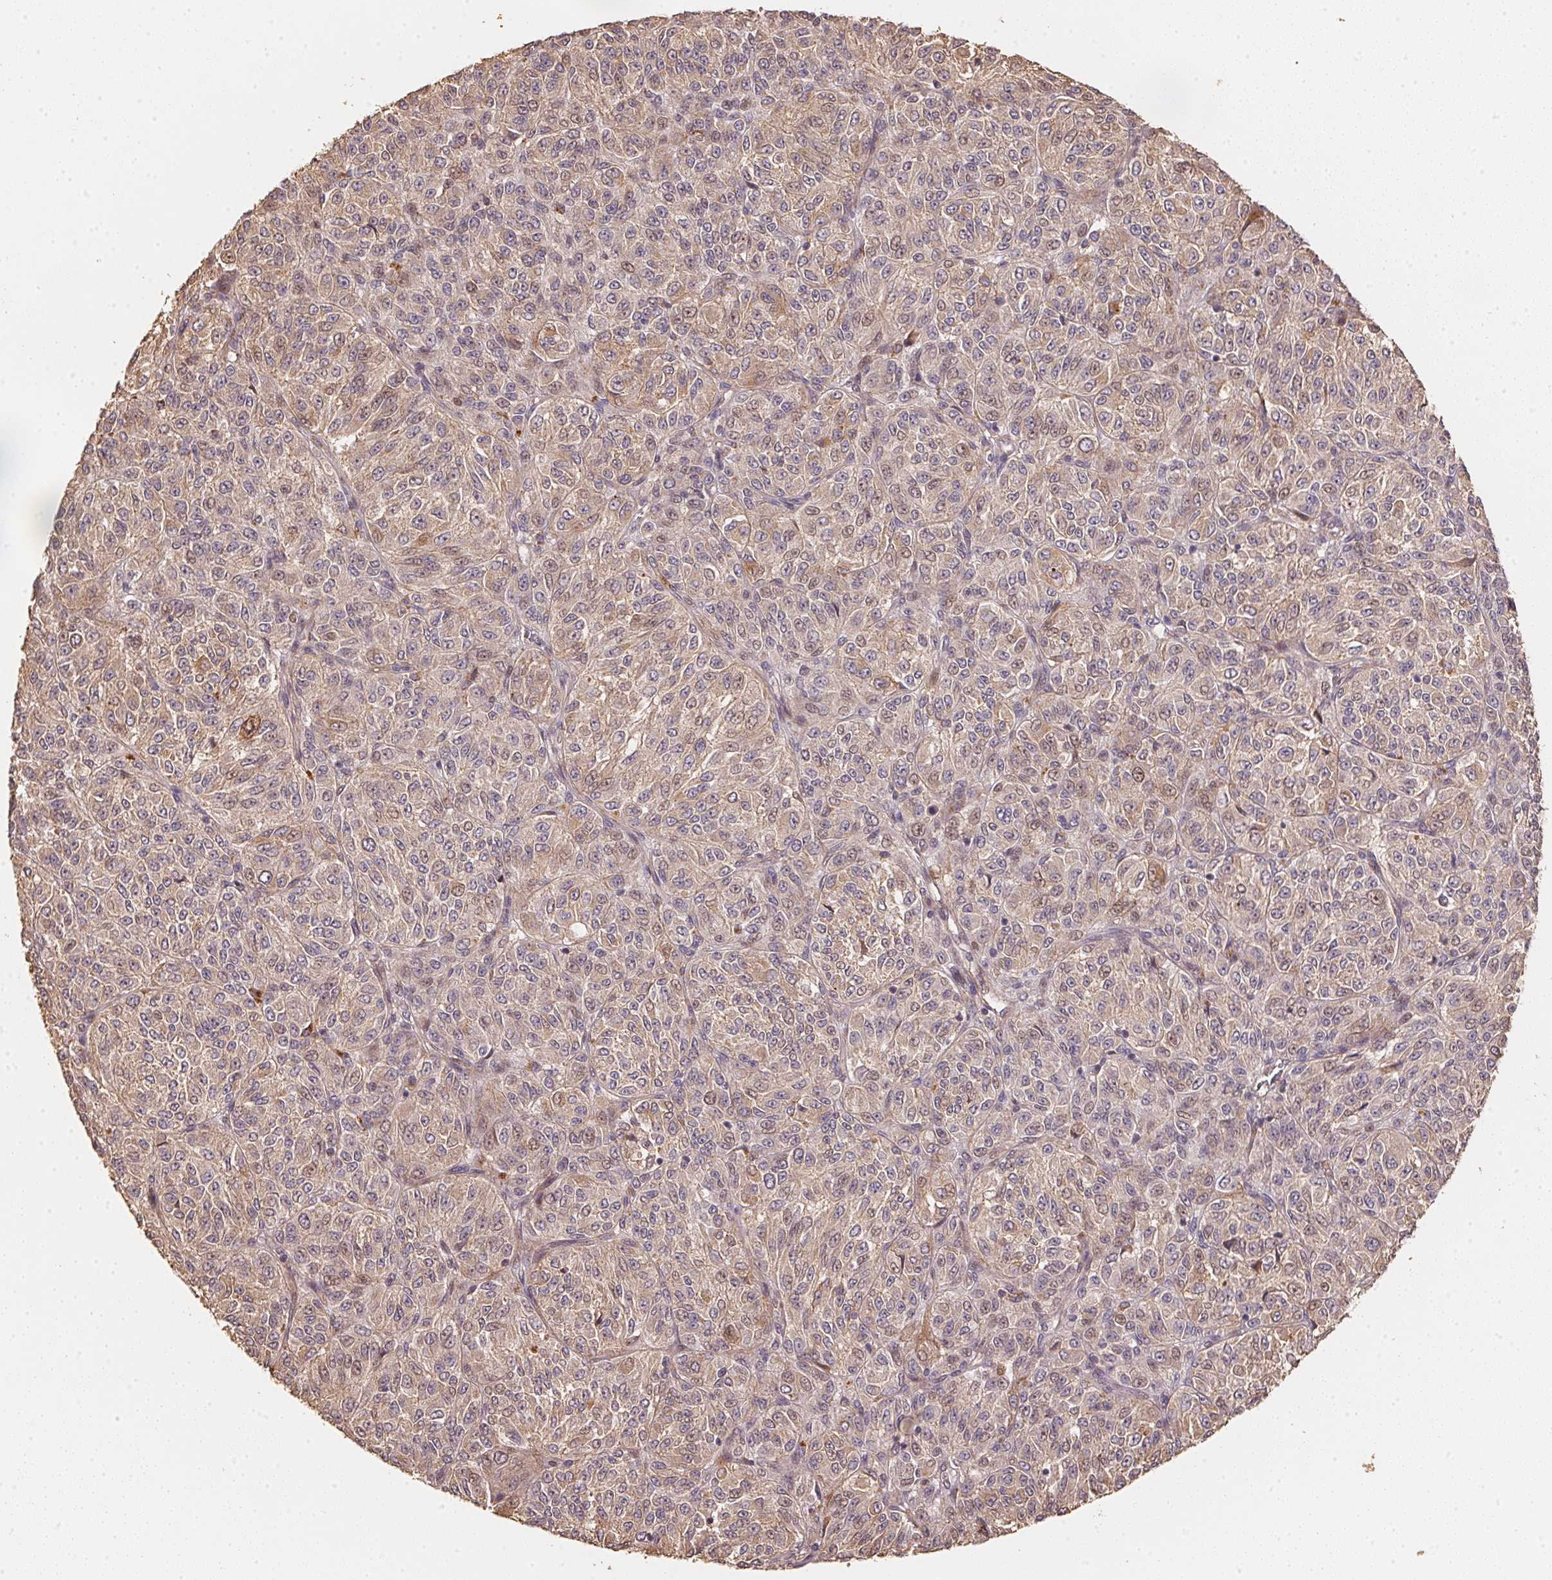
{"staining": {"intensity": "weak", "quantity": "25%-75%", "location": "cytoplasmic/membranous"}, "tissue": "melanoma", "cell_type": "Tumor cells", "image_type": "cancer", "snomed": [{"axis": "morphology", "description": "Malignant melanoma, Metastatic site"}, {"axis": "topography", "description": "Brain"}], "caption": "Immunohistochemistry (IHC) photomicrograph of neoplastic tissue: malignant melanoma (metastatic site) stained using immunohistochemistry (IHC) demonstrates low levels of weak protein expression localized specifically in the cytoplasmic/membranous of tumor cells, appearing as a cytoplasmic/membranous brown color.", "gene": "TMEM222", "patient": {"sex": "female", "age": 56}}